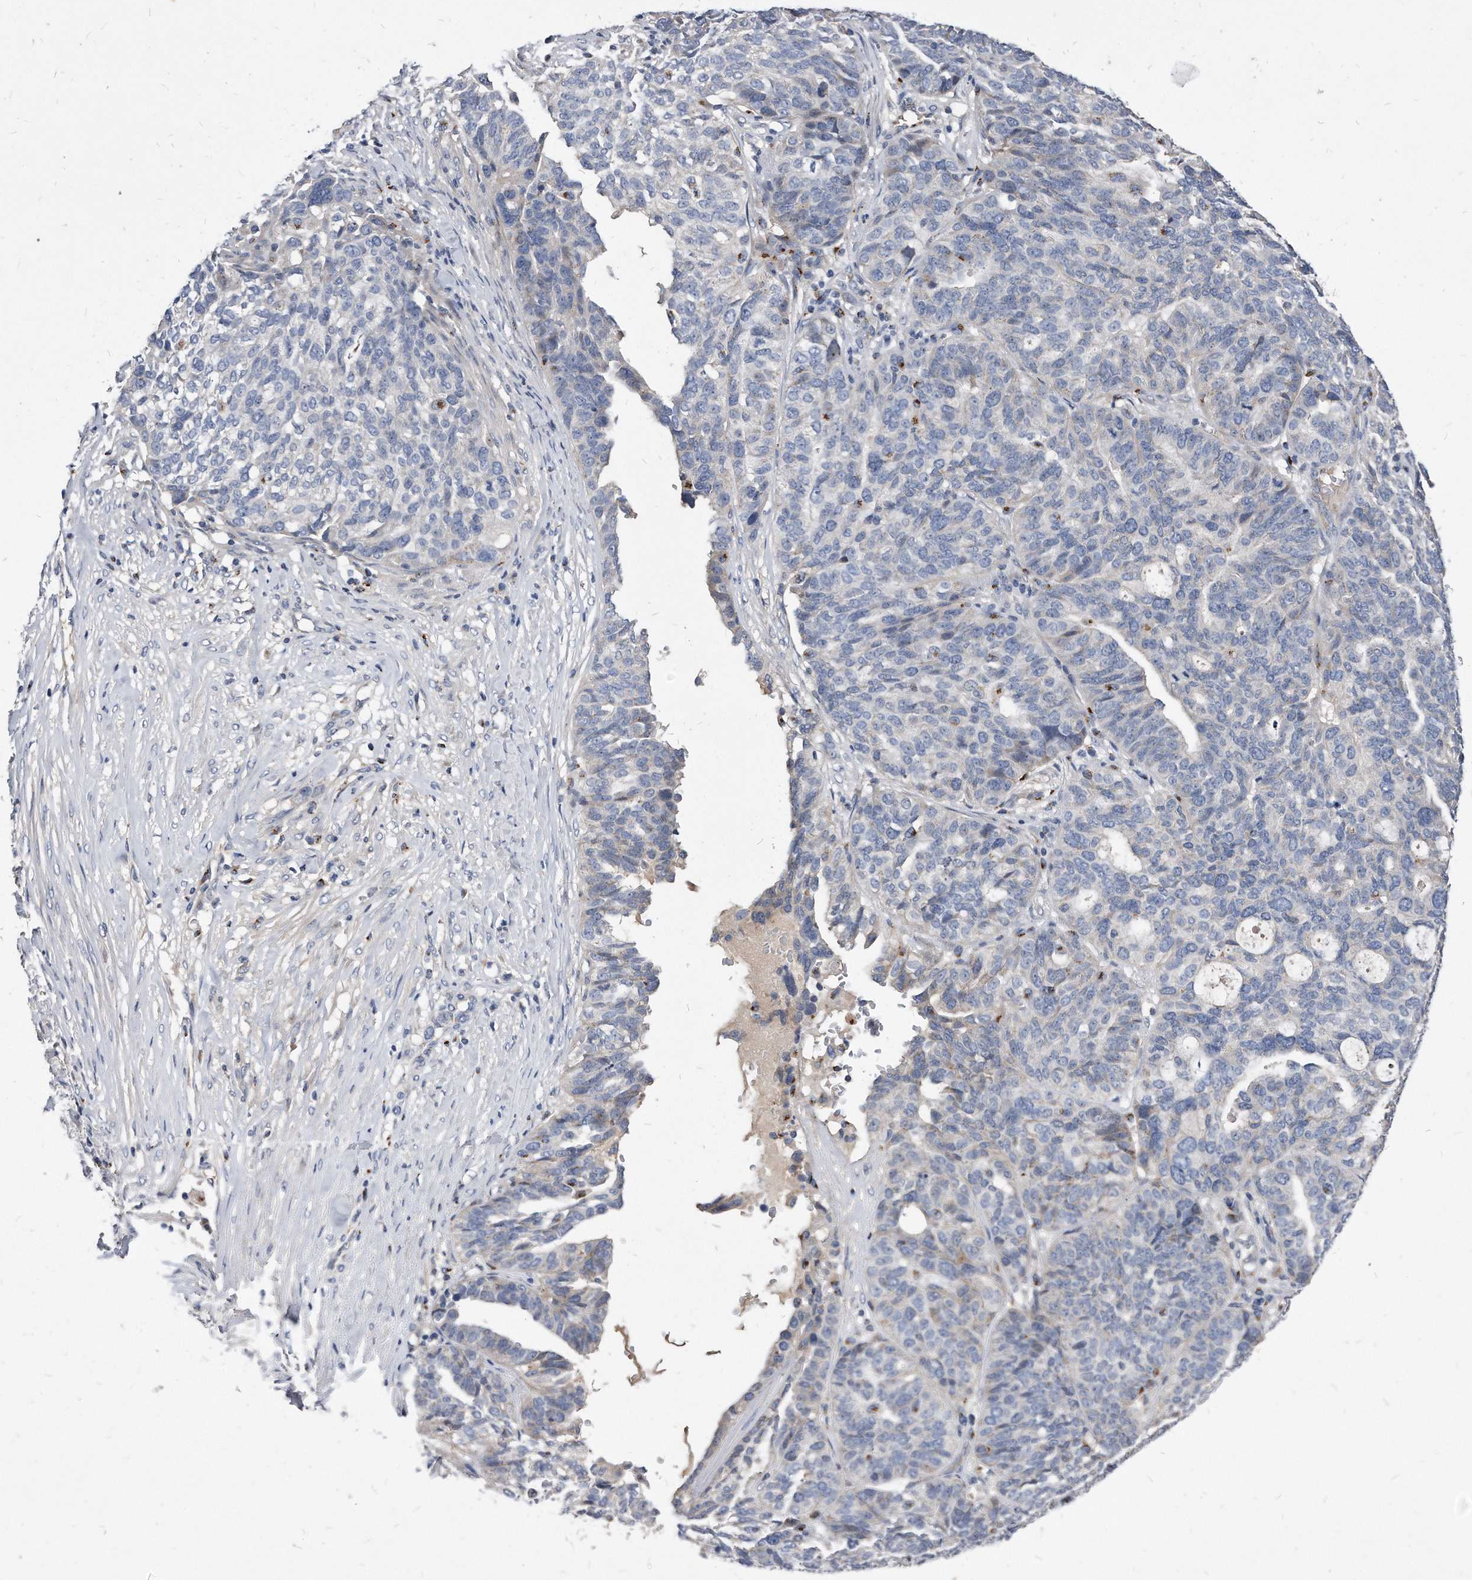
{"staining": {"intensity": "negative", "quantity": "none", "location": "none"}, "tissue": "ovarian cancer", "cell_type": "Tumor cells", "image_type": "cancer", "snomed": [{"axis": "morphology", "description": "Cystadenocarcinoma, serous, NOS"}, {"axis": "topography", "description": "Ovary"}], "caption": "This histopathology image is of ovarian cancer stained with immunohistochemistry (IHC) to label a protein in brown with the nuclei are counter-stained blue. There is no expression in tumor cells. (DAB immunohistochemistry (IHC) with hematoxylin counter stain).", "gene": "MGAT4A", "patient": {"sex": "female", "age": 59}}